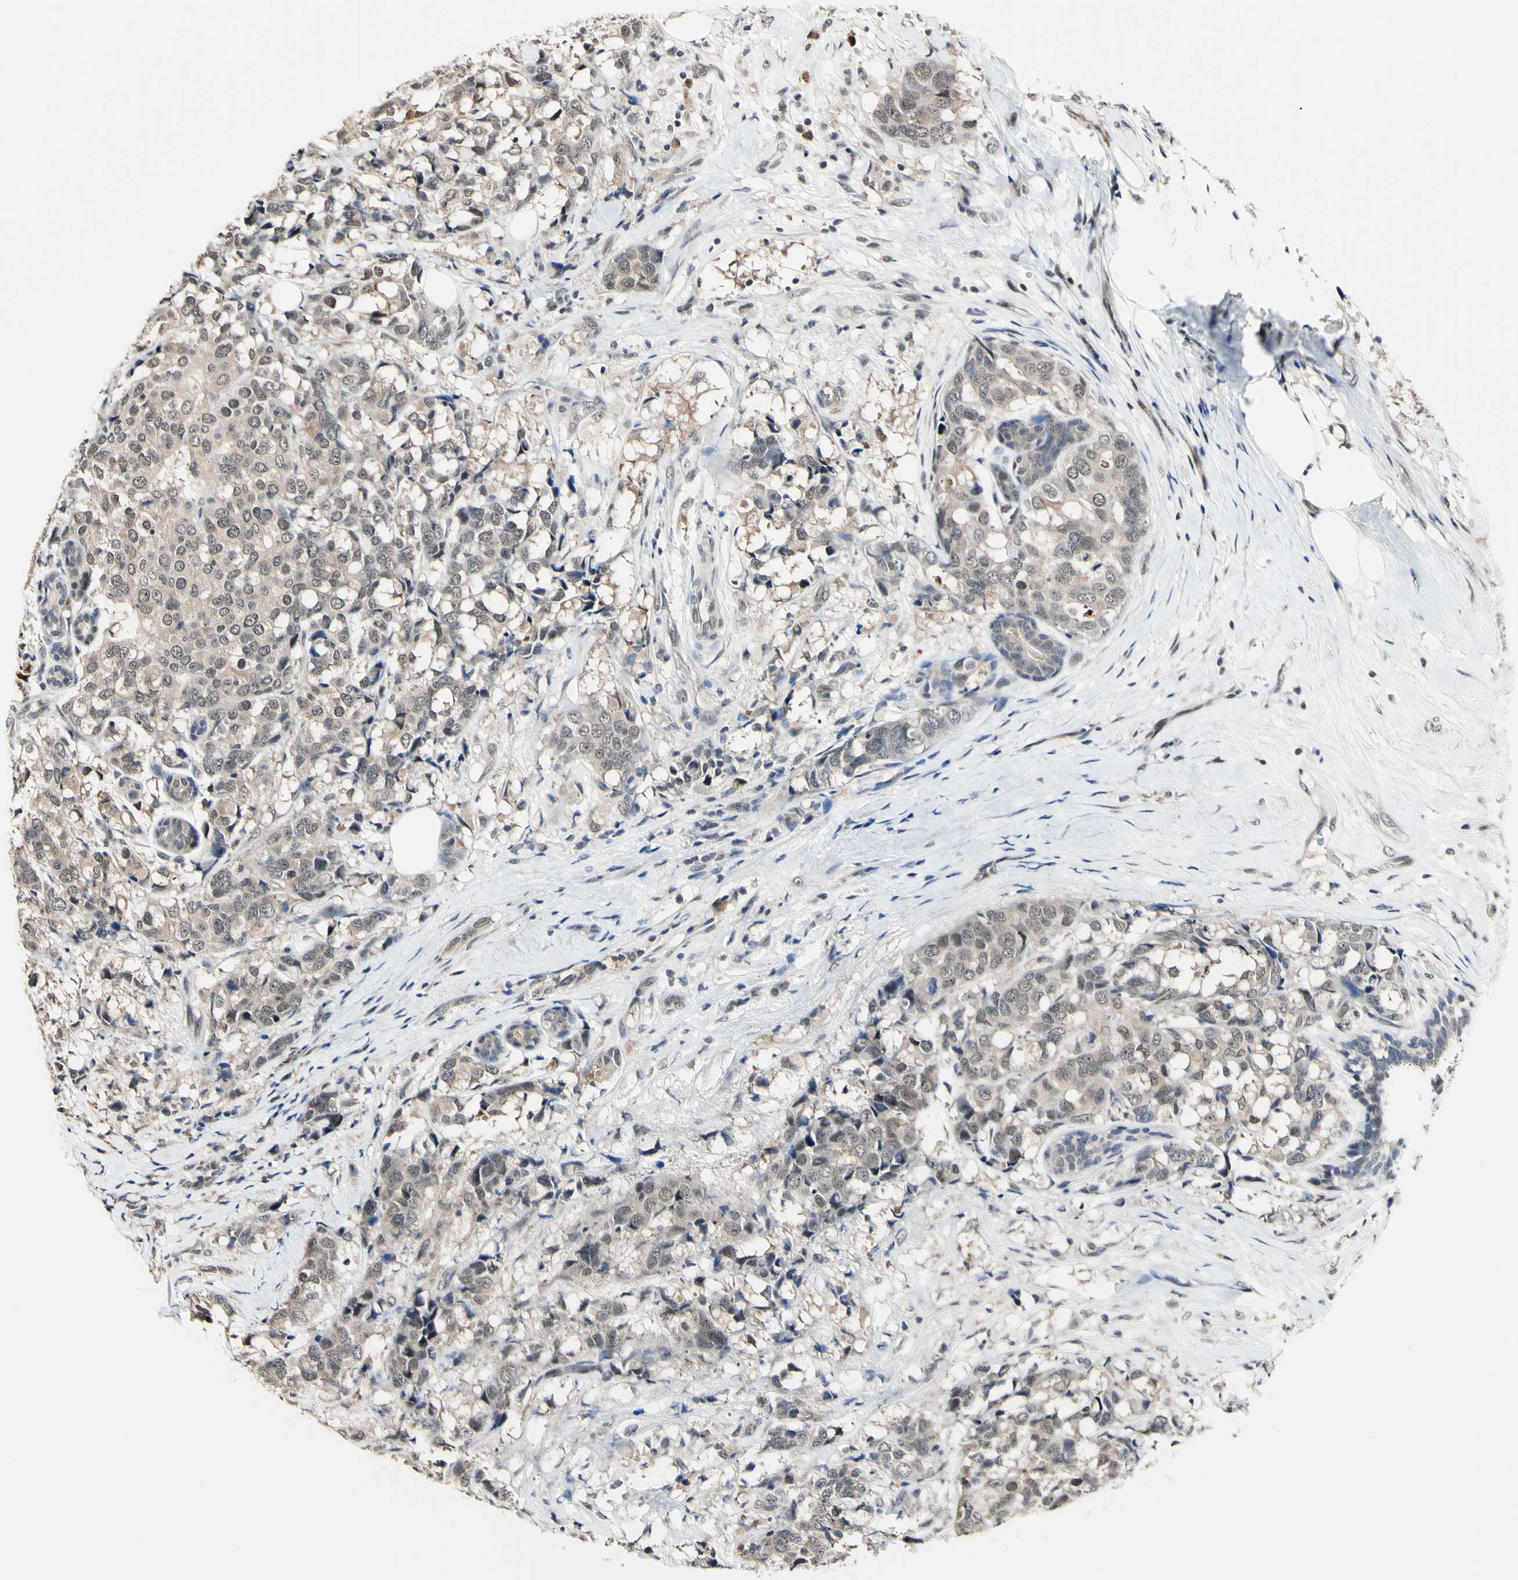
{"staining": {"intensity": "weak", "quantity": ">75%", "location": "cytoplasmic/membranous,nuclear"}, "tissue": "breast cancer", "cell_type": "Tumor cells", "image_type": "cancer", "snomed": [{"axis": "morphology", "description": "Lobular carcinoma"}, {"axis": "topography", "description": "Breast"}], "caption": "Brown immunohistochemical staining in breast cancer exhibits weak cytoplasmic/membranous and nuclear staining in about >75% of tumor cells.", "gene": "PSMD10", "patient": {"sex": "female", "age": 59}}